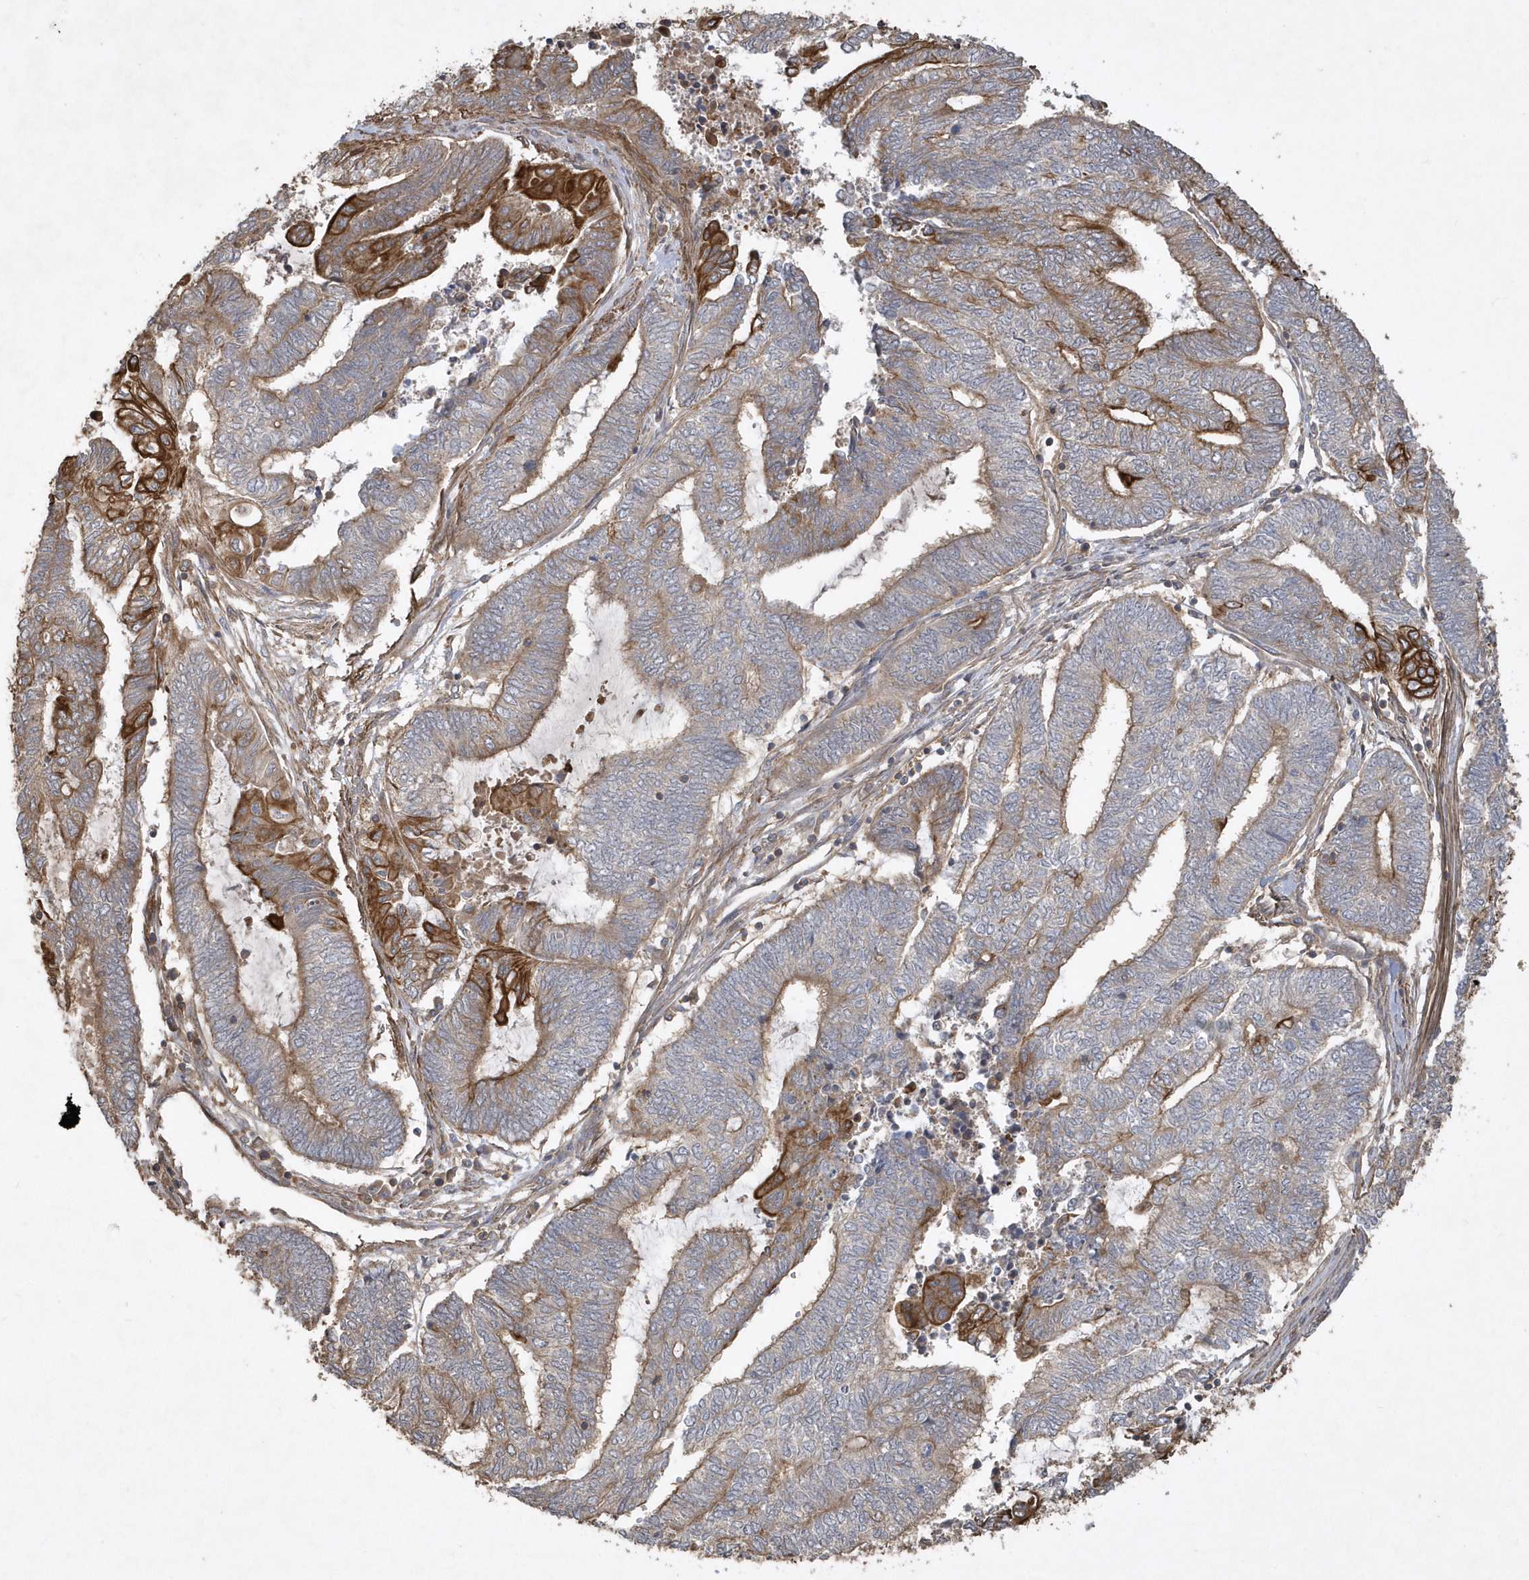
{"staining": {"intensity": "strong", "quantity": "25%-75%", "location": "cytoplasmic/membranous"}, "tissue": "endometrial cancer", "cell_type": "Tumor cells", "image_type": "cancer", "snomed": [{"axis": "morphology", "description": "Adenocarcinoma, NOS"}, {"axis": "topography", "description": "Uterus"}, {"axis": "topography", "description": "Endometrium"}], "caption": "This is a micrograph of immunohistochemistry (IHC) staining of adenocarcinoma (endometrial), which shows strong positivity in the cytoplasmic/membranous of tumor cells.", "gene": "SENP8", "patient": {"sex": "female", "age": 70}}